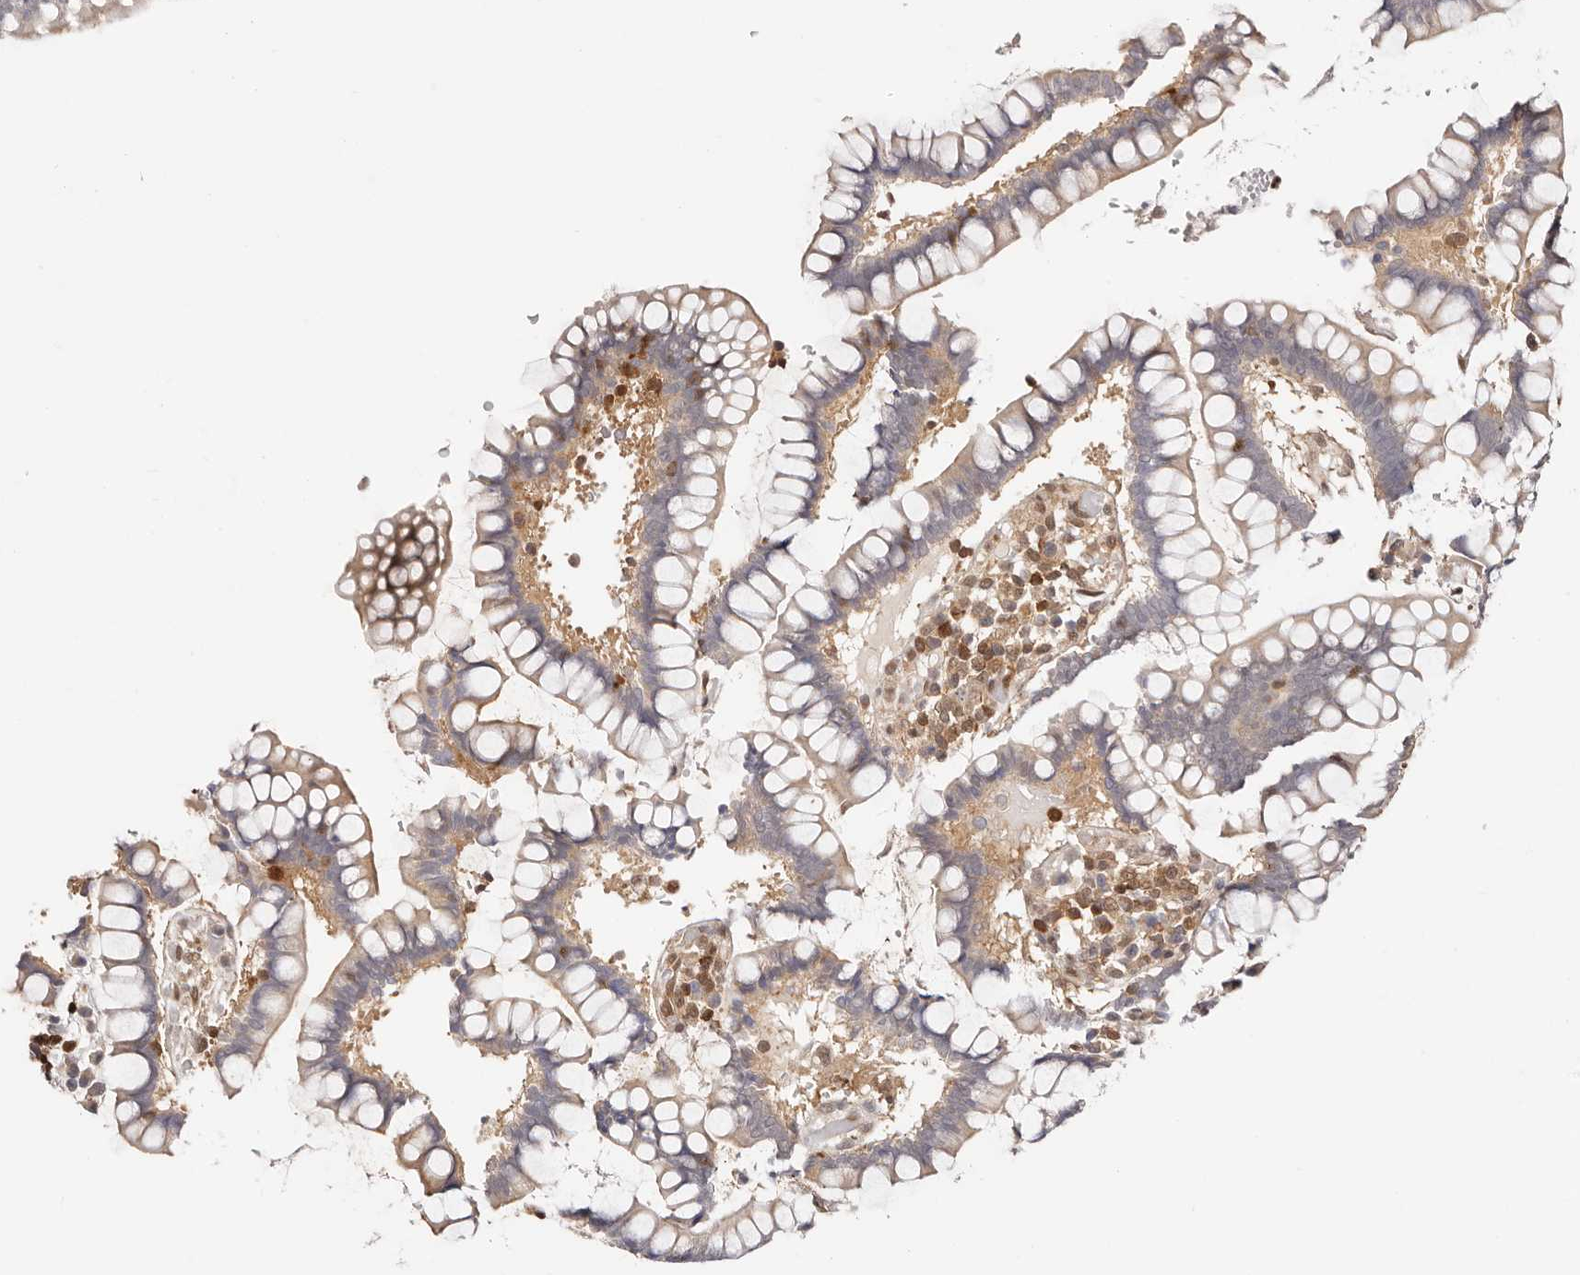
{"staining": {"intensity": "moderate", "quantity": ">75%", "location": "cytoplasmic/membranous"}, "tissue": "colon", "cell_type": "Endothelial cells", "image_type": "normal", "snomed": [{"axis": "morphology", "description": "Normal tissue, NOS"}, {"axis": "topography", "description": "Colon"}], "caption": "An immunohistochemistry (IHC) photomicrograph of benign tissue is shown. Protein staining in brown shows moderate cytoplasmic/membranous positivity in colon within endothelial cells.", "gene": "STAT5A", "patient": {"sex": "female", "age": 79}}